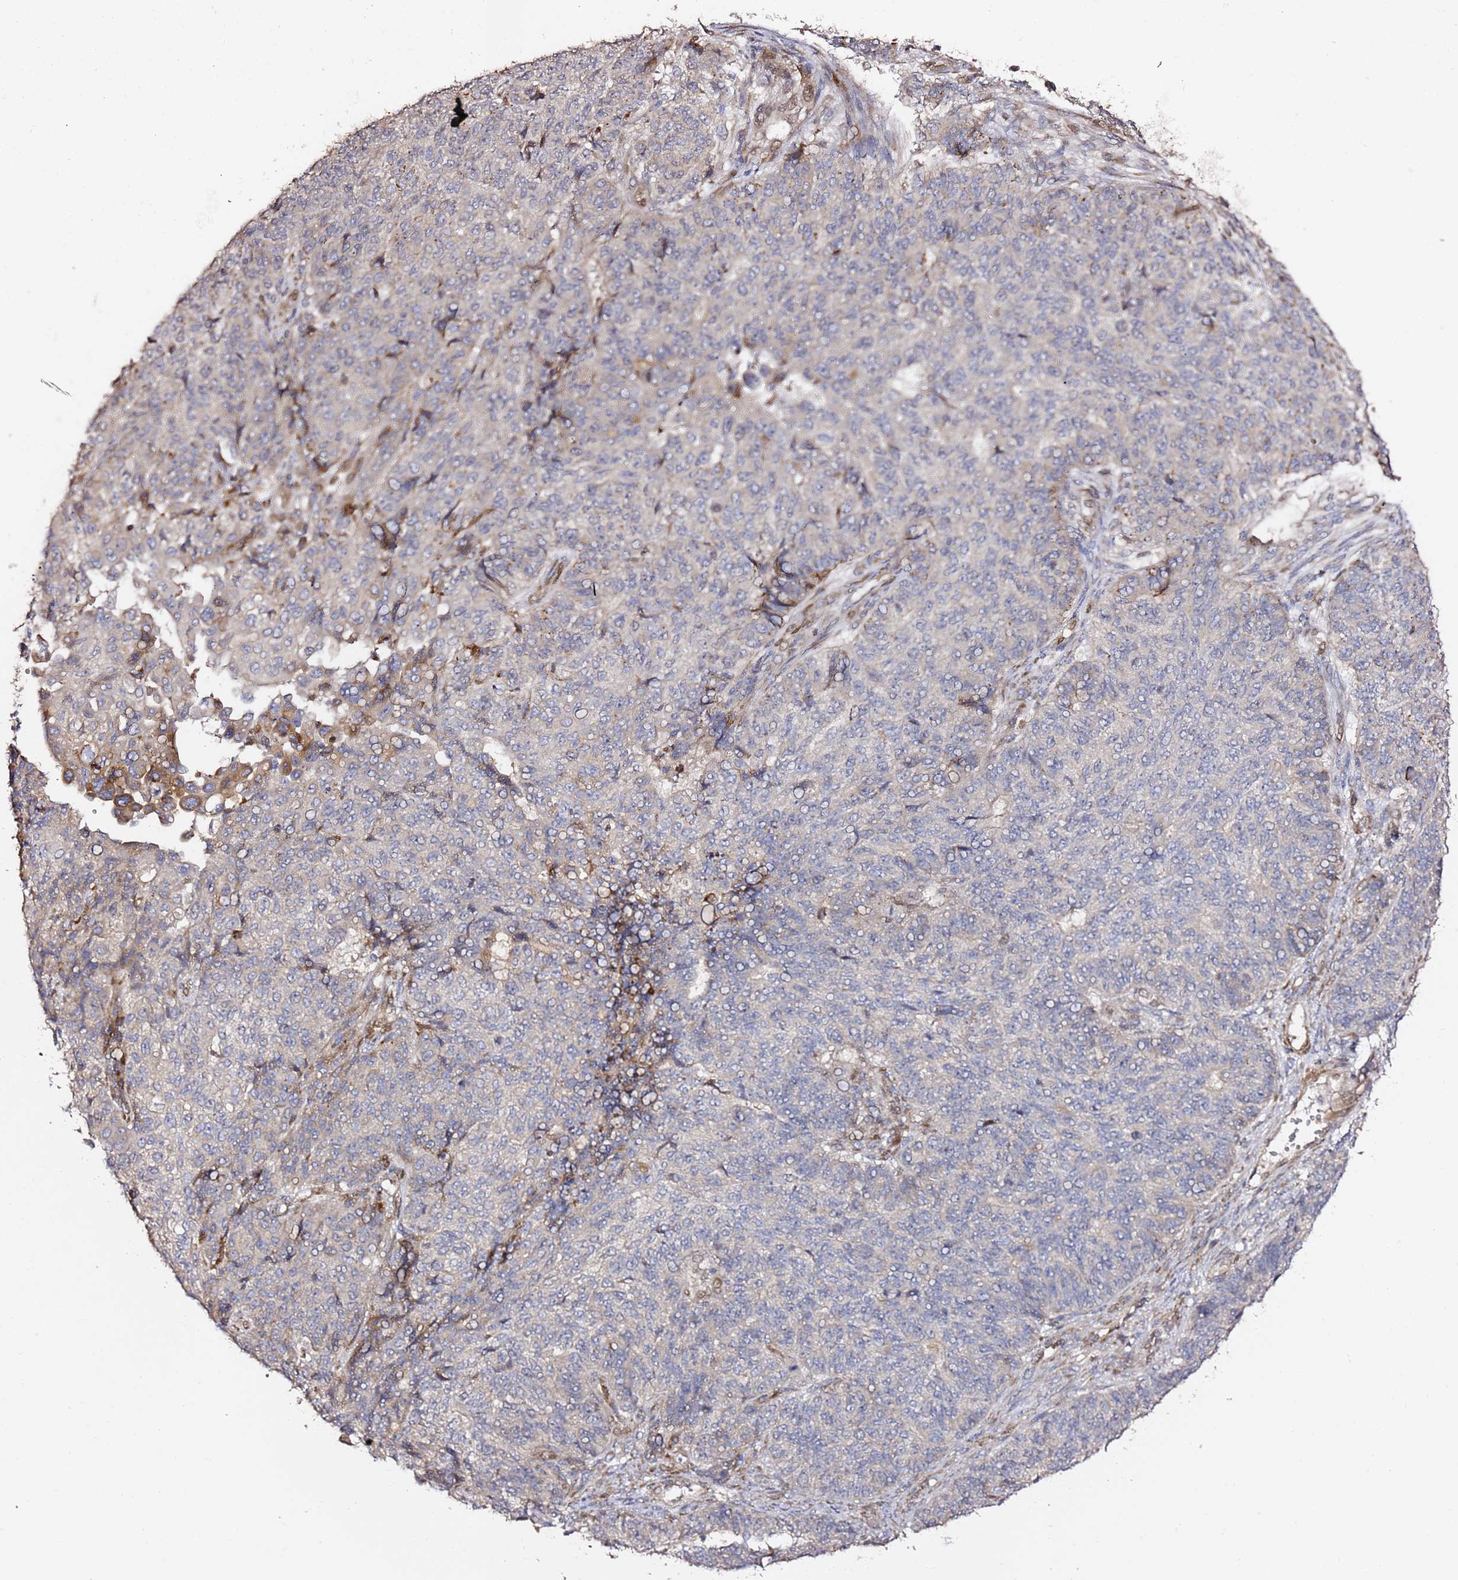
{"staining": {"intensity": "negative", "quantity": "none", "location": "none"}, "tissue": "endometrial cancer", "cell_type": "Tumor cells", "image_type": "cancer", "snomed": [{"axis": "morphology", "description": "Adenocarcinoma, NOS"}, {"axis": "topography", "description": "Endometrium"}], "caption": "Endometrial adenocarcinoma was stained to show a protein in brown. There is no significant positivity in tumor cells. The staining was performed using DAB (3,3'-diaminobenzidine) to visualize the protein expression in brown, while the nuclei were stained in blue with hematoxylin (Magnification: 20x).", "gene": "HSD17B7", "patient": {"sex": "female", "age": 32}}